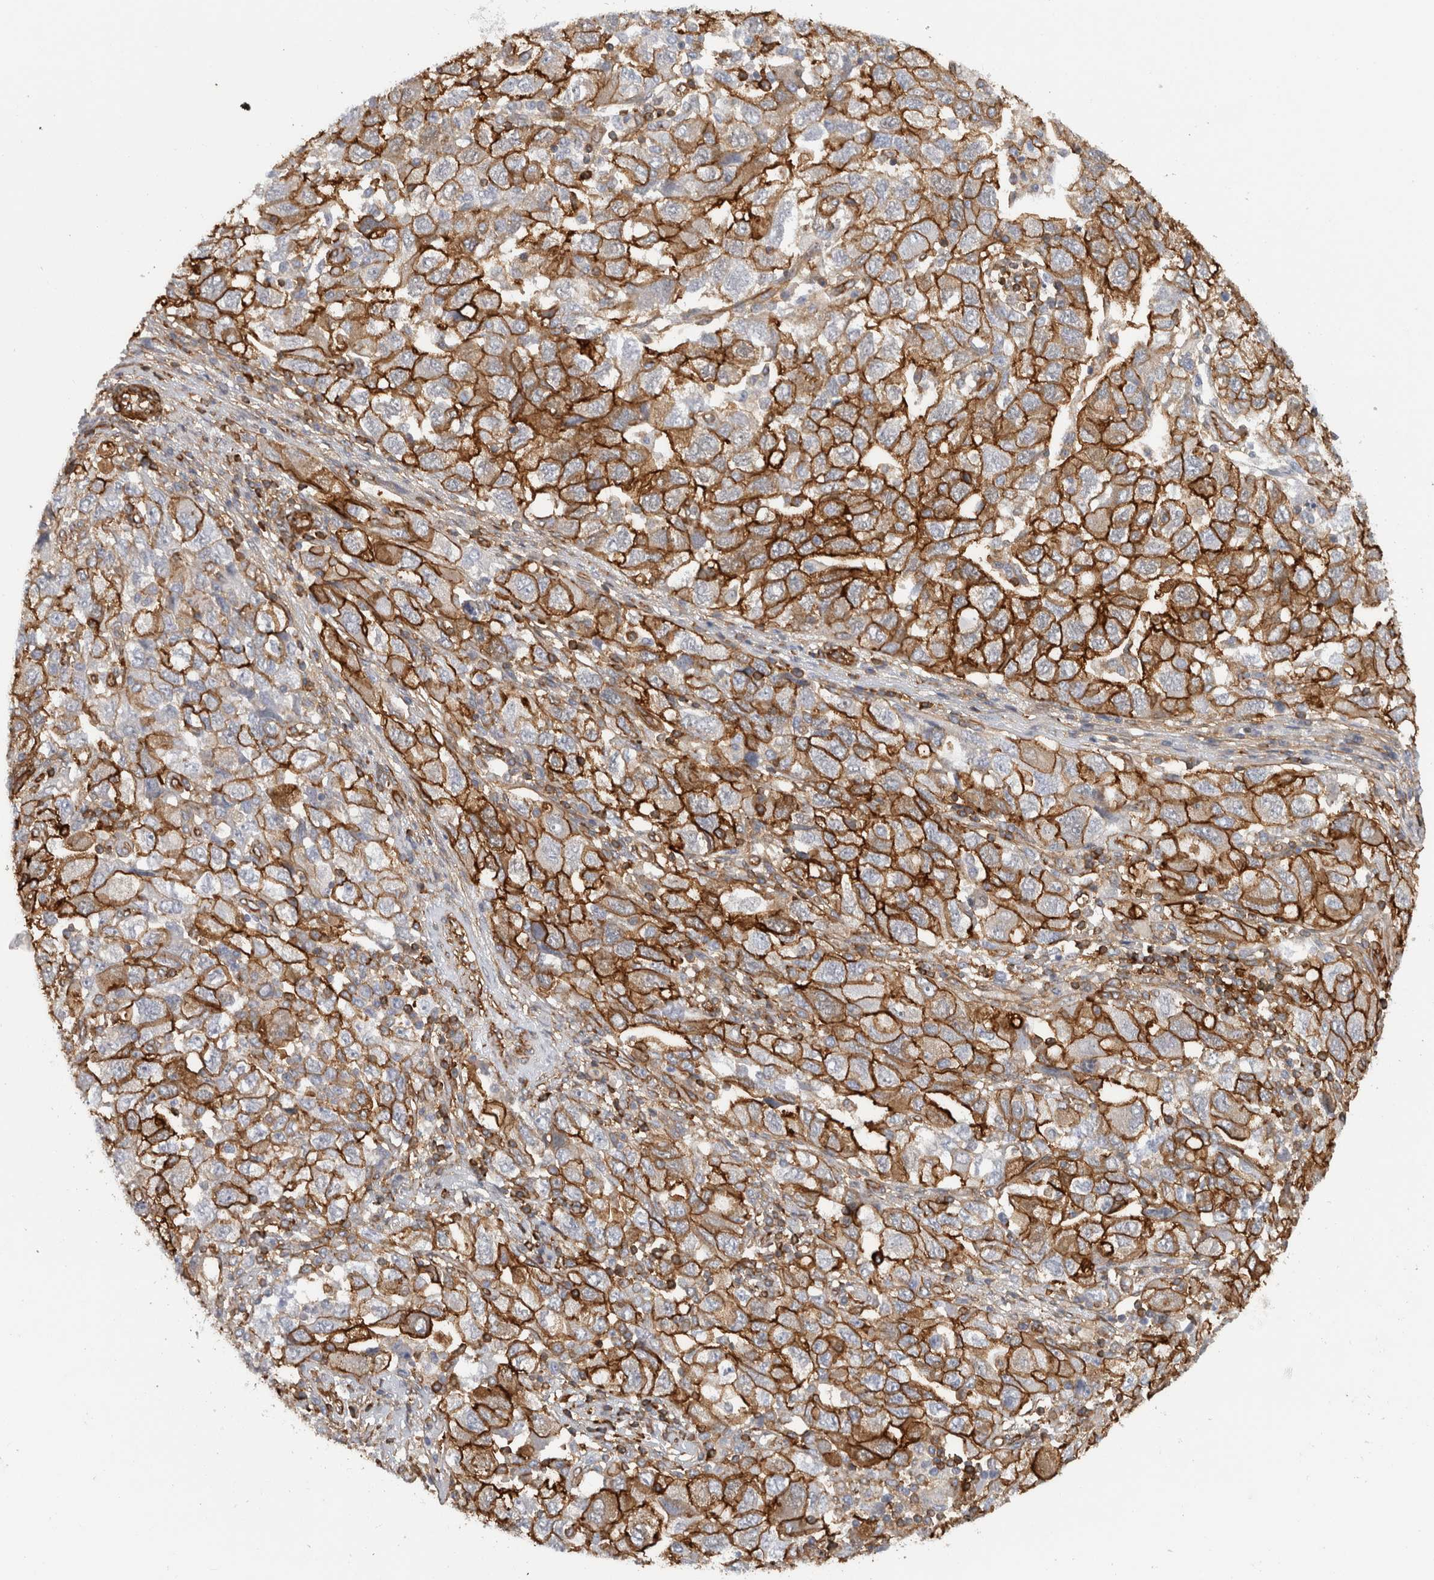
{"staining": {"intensity": "strong", "quantity": ">75%", "location": "cytoplasmic/membranous"}, "tissue": "ovarian cancer", "cell_type": "Tumor cells", "image_type": "cancer", "snomed": [{"axis": "morphology", "description": "Carcinoma, NOS"}, {"axis": "morphology", "description": "Cystadenocarcinoma, serous, NOS"}, {"axis": "topography", "description": "Ovary"}], "caption": "This is a micrograph of immunohistochemistry staining of ovarian cancer (serous cystadenocarcinoma), which shows strong positivity in the cytoplasmic/membranous of tumor cells.", "gene": "AHNAK", "patient": {"sex": "female", "age": 69}}